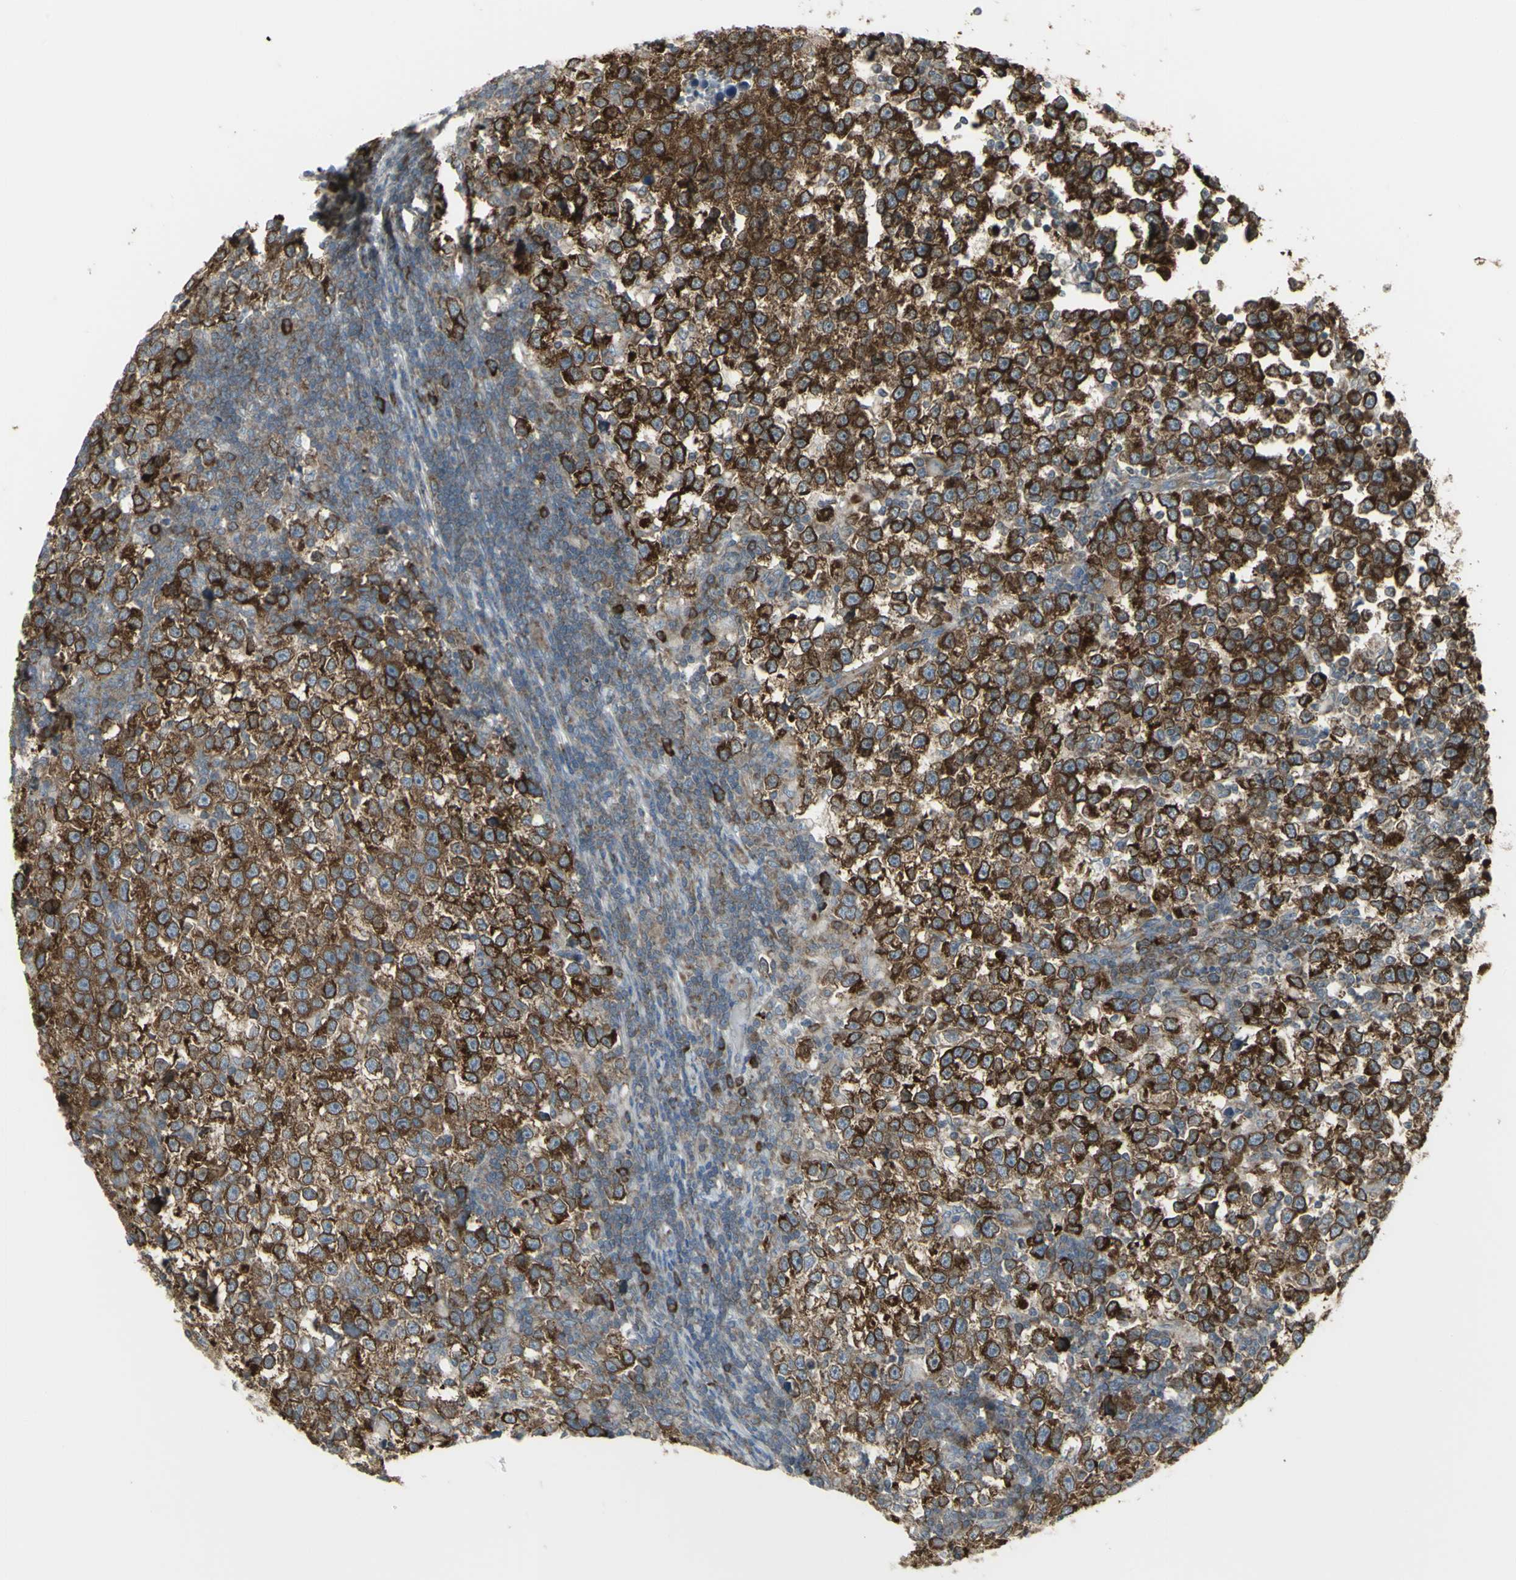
{"staining": {"intensity": "strong", "quantity": ">75%", "location": "cytoplasmic/membranous"}, "tissue": "testis cancer", "cell_type": "Tumor cells", "image_type": "cancer", "snomed": [{"axis": "morphology", "description": "Seminoma, NOS"}, {"axis": "topography", "description": "Testis"}], "caption": "Seminoma (testis) was stained to show a protein in brown. There is high levels of strong cytoplasmic/membranous expression in about >75% of tumor cells.", "gene": "FKBP3", "patient": {"sex": "male", "age": 43}}